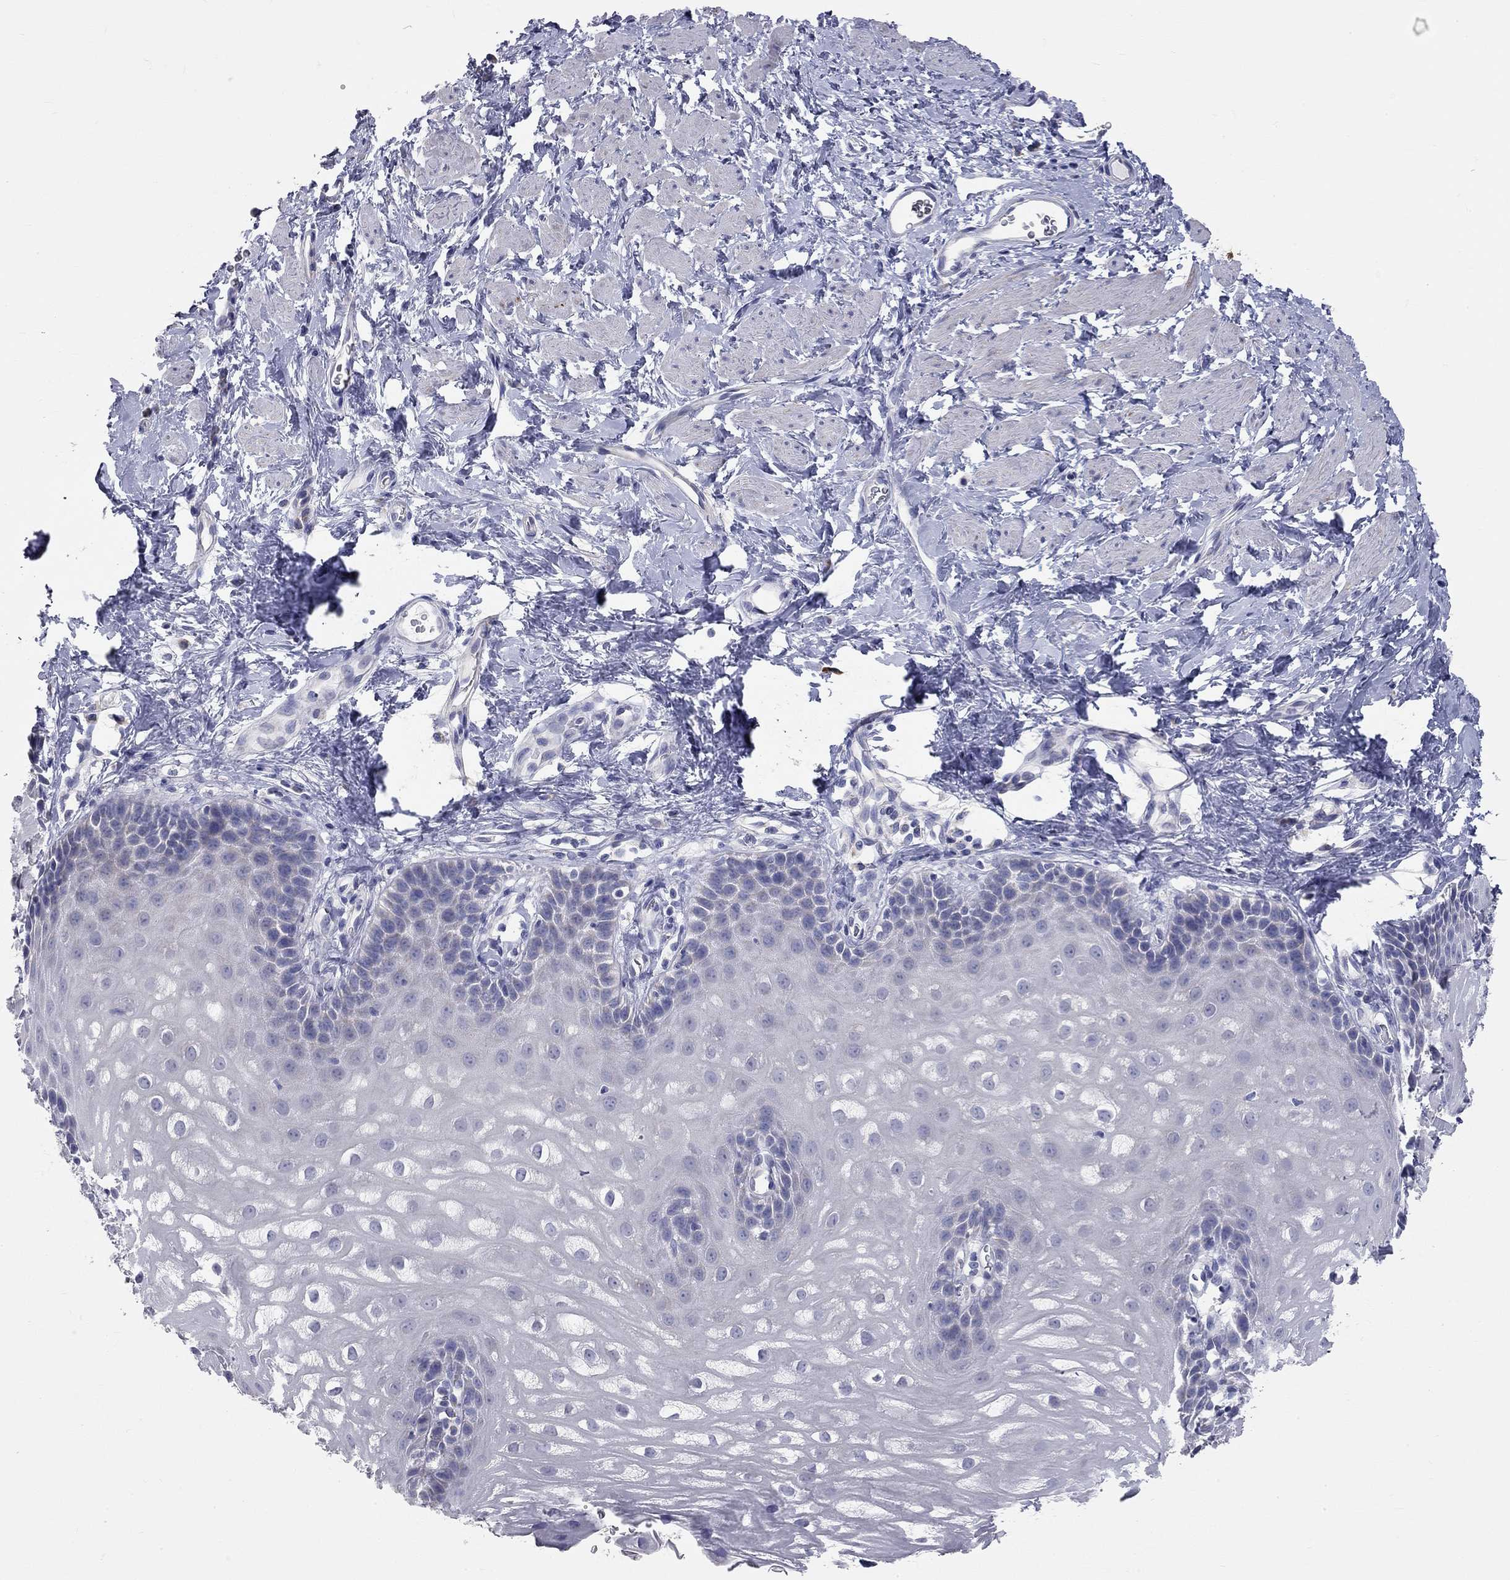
{"staining": {"intensity": "negative", "quantity": "none", "location": "none"}, "tissue": "esophagus", "cell_type": "Squamous epithelial cells", "image_type": "normal", "snomed": [{"axis": "morphology", "description": "Normal tissue, NOS"}, {"axis": "topography", "description": "Esophagus"}], "caption": "Immunohistochemical staining of benign esophagus exhibits no significant expression in squamous epithelial cells.", "gene": "CFAP161", "patient": {"sex": "male", "age": 64}}